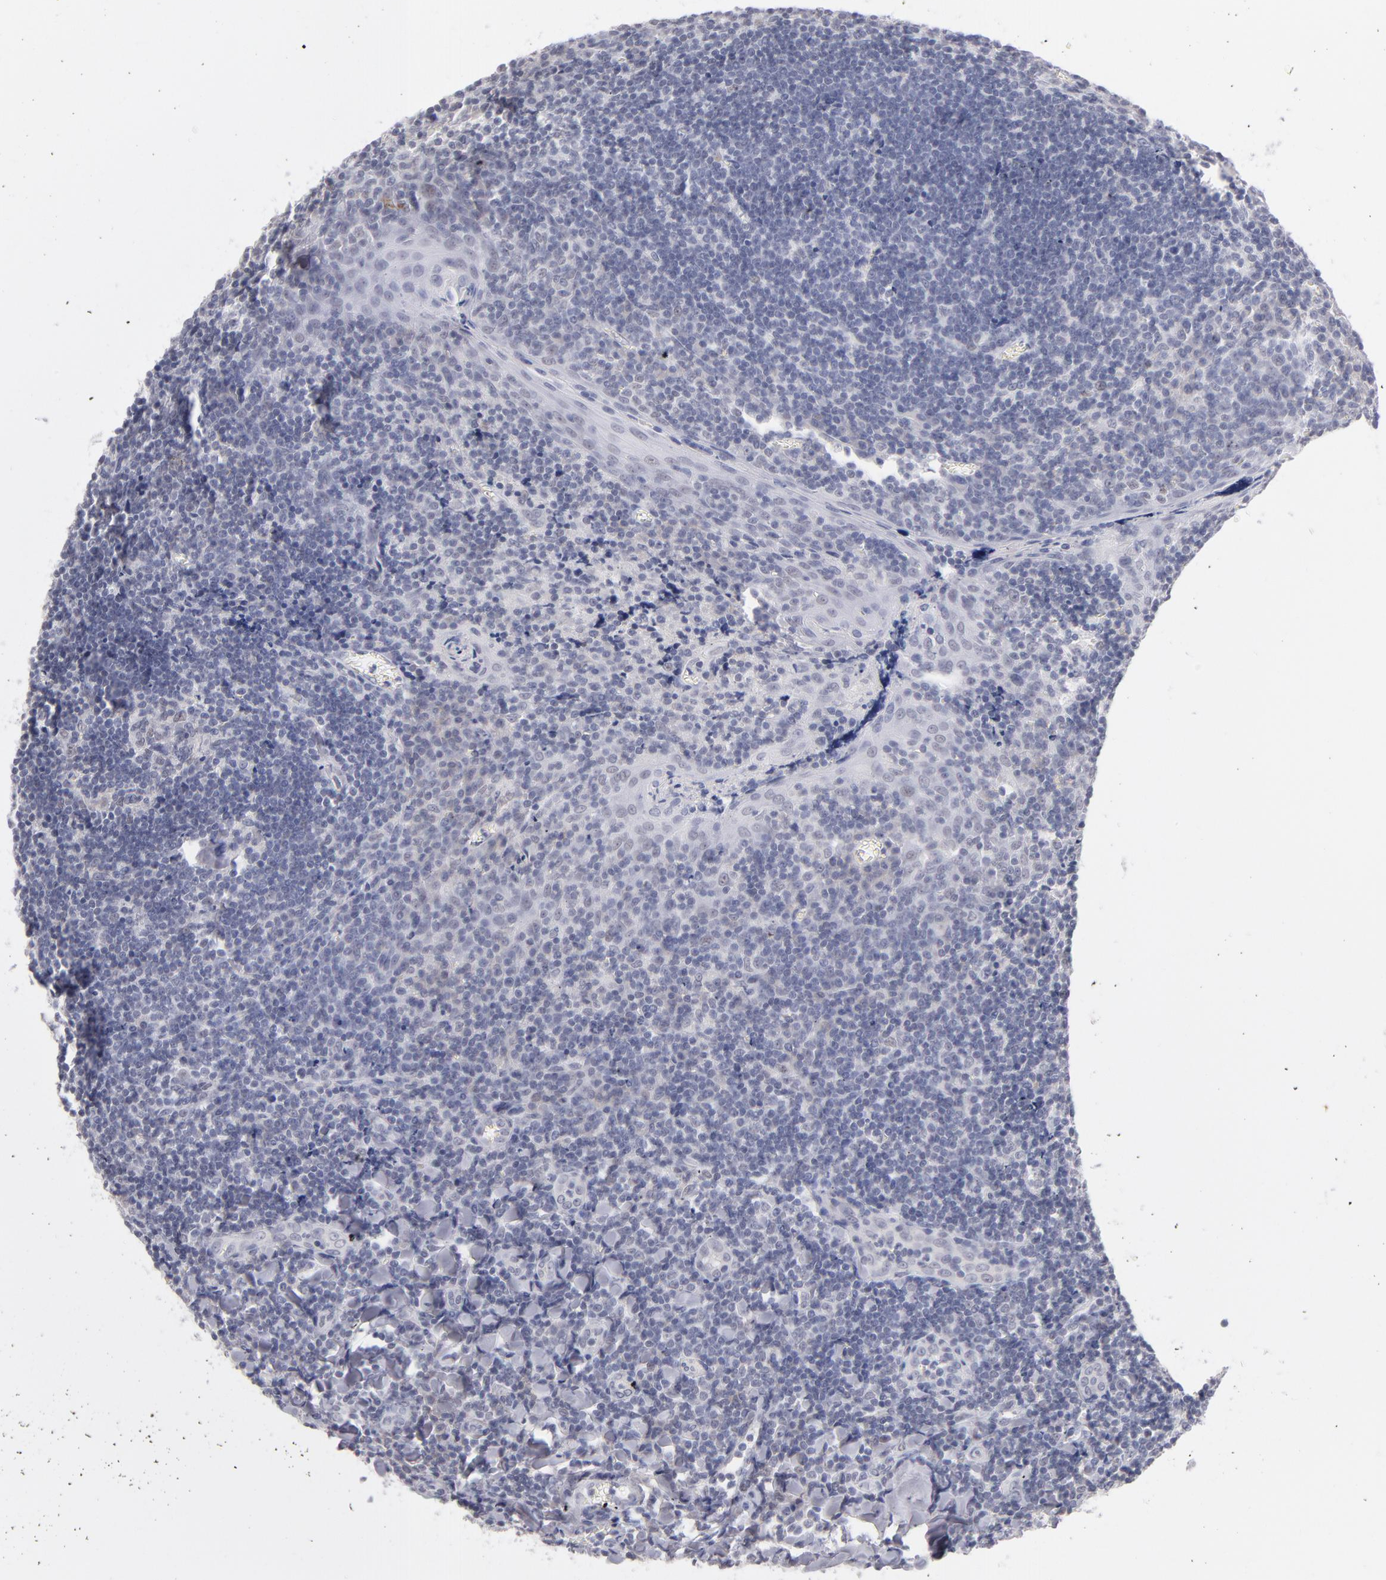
{"staining": {"intensity": "weak", "quantity": "25%-75%", "location": "cytoplasmic/membranous,nuclear"}, "tissue": "tonsil", "cell_type": "Germinal center cells", "image_type": "normal", "snomed": [{"axis": "morphology", "description": "Normal tissue, NOS"}, {"axis": "topography", "description": "Tonsil"}], "caption": "IHC histopathology image of benign tonsil: tonsil stained using immunohistochemistry (IHC) exhibits low levels of weak protein expression localized specifically in the cytoplasmic/membranous,nuclear of germinal center cells, appearing as a cytoplasmic/membranous,nuclear brown color.", "gene": "TEX11", "patient": {"sex": "male", "age": 20}}